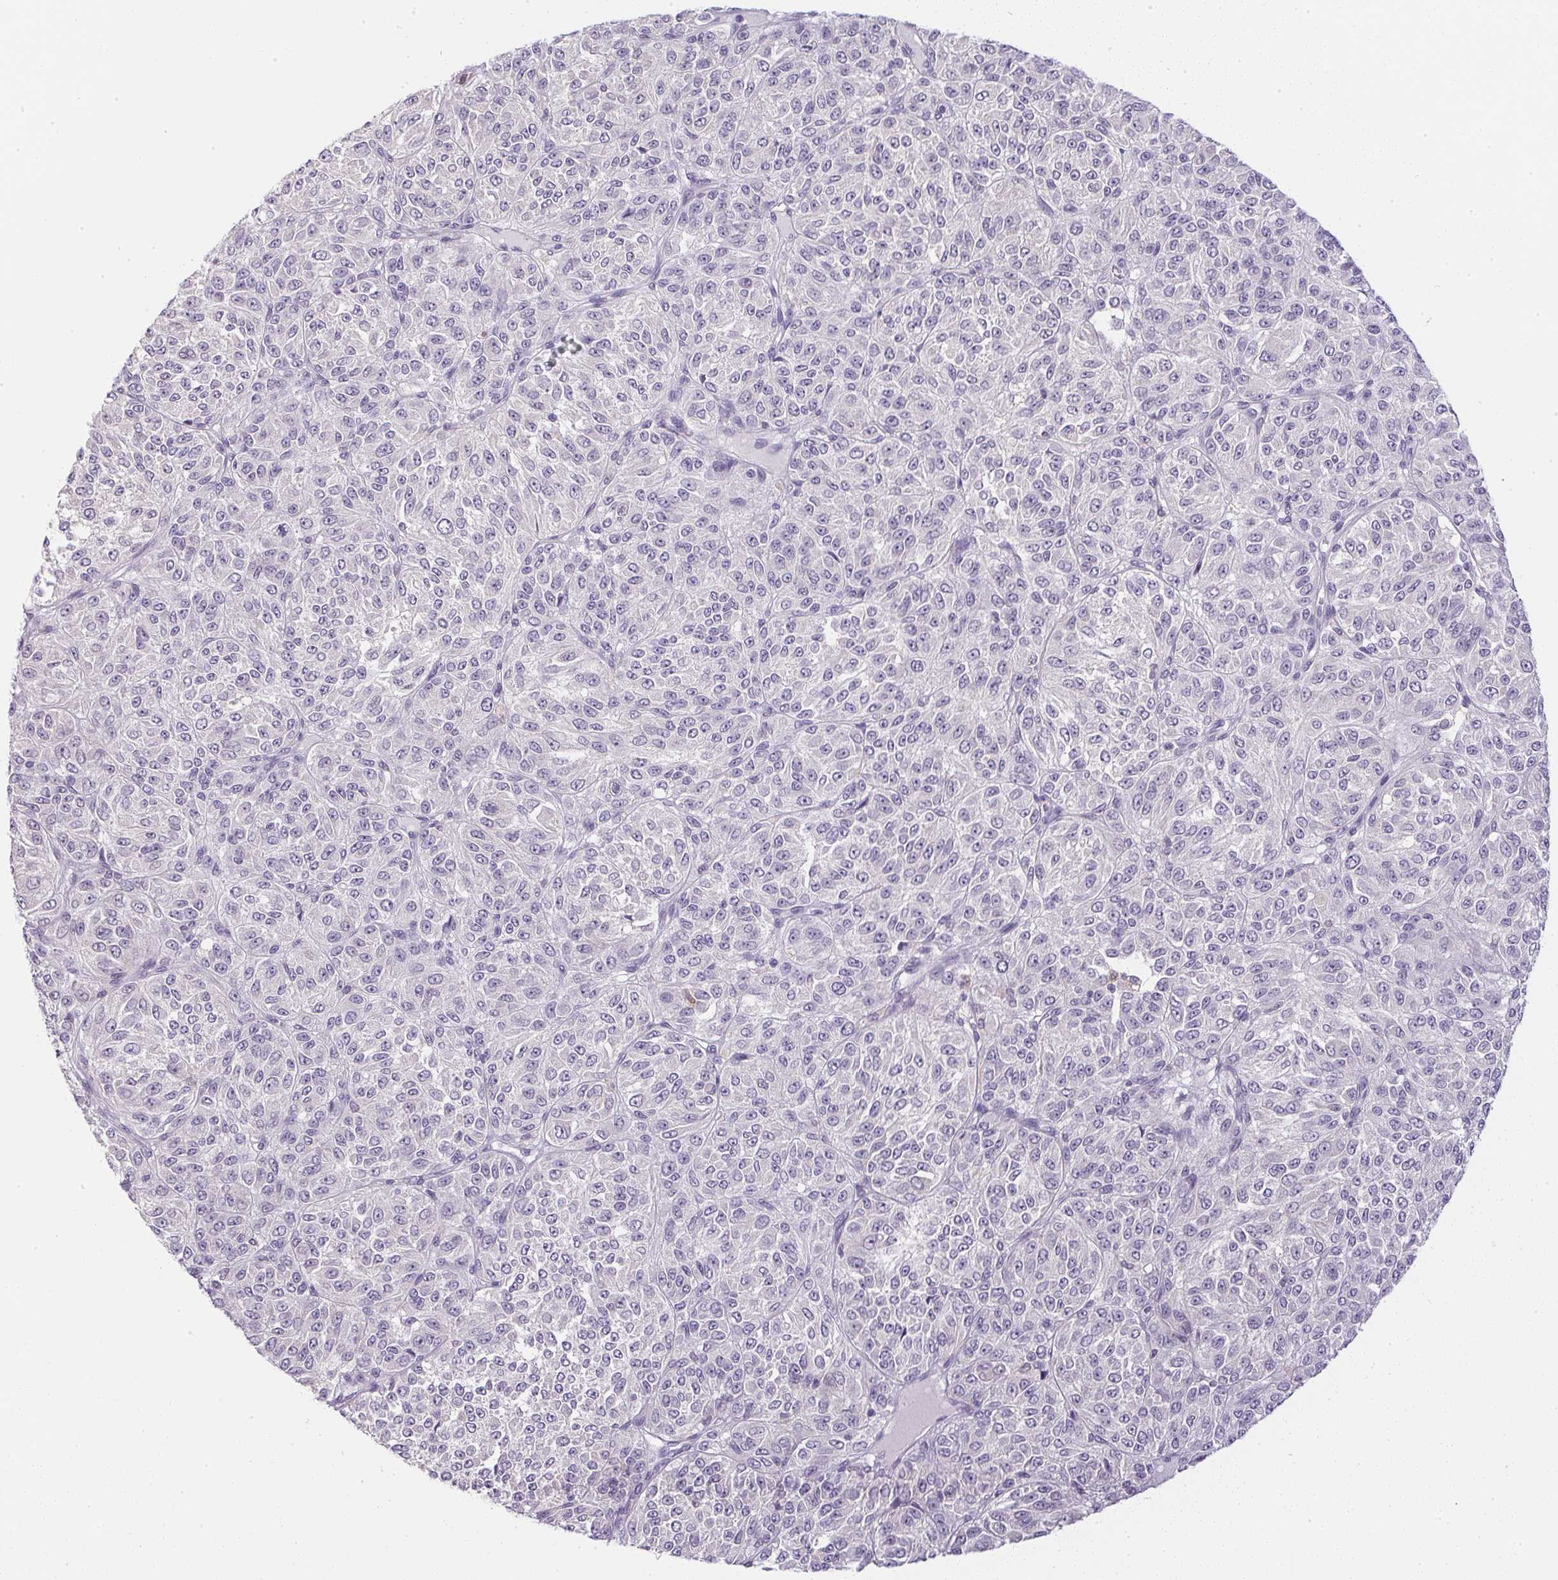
{"staining": {"intensity": "negative", "quantity": "none", "location": "none"}, "tissue": "melanoma", "cell_type": "Tumor cells", "image_type": "cancer", "snomed": [{"axis": "morphology", "description": "Malignant melanoma, Metastatic site"}, {"axis": "topography", "description": "Brain"}], "caption": "Histopathology image shows no significant protein expression in tumor cells of melanoma.", "gene": "DNAJC5G", "patient": {"sex": "female", "age": 56}}